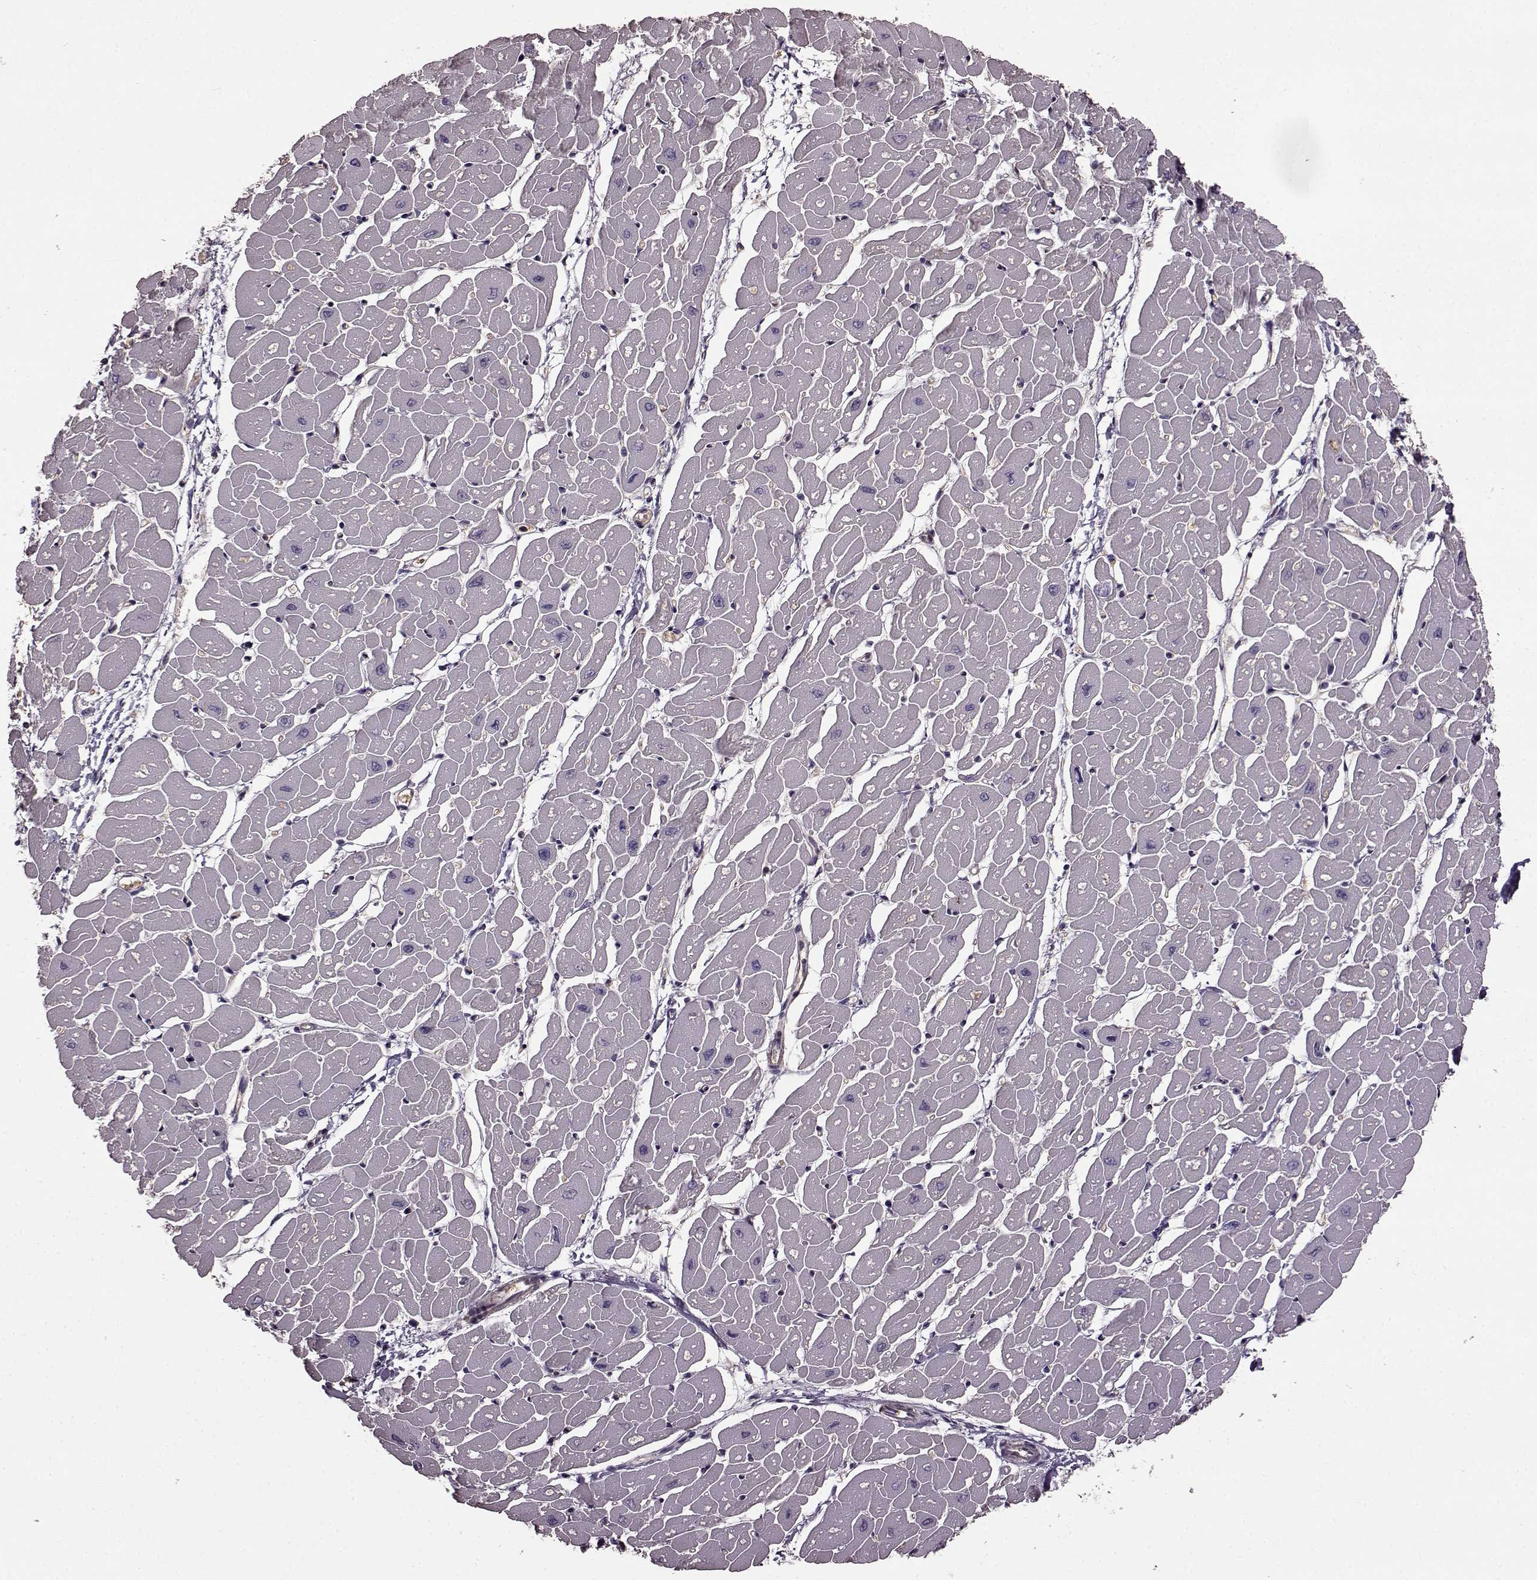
{"staining": {"intensity": "moderate", "quantity": "25%-75%", "location": "nuclear"}, "tissue": "heart muscle", "cell_type": "Cardiomyocytes", "image_type": "normal", "snomed": [{"axis": "morphology", "description": "Normal tissue, NOS"}, {"axis": "topography", "description": "Heart"}], "caption": "This histopathology image exhibits IHC staining of benign heart muscle, with medium moderate nuclear positivity in about 25%-75% of cardiomyocytes.", "gene": "FTO", "patient": {"sex": "male", "age": 57}}